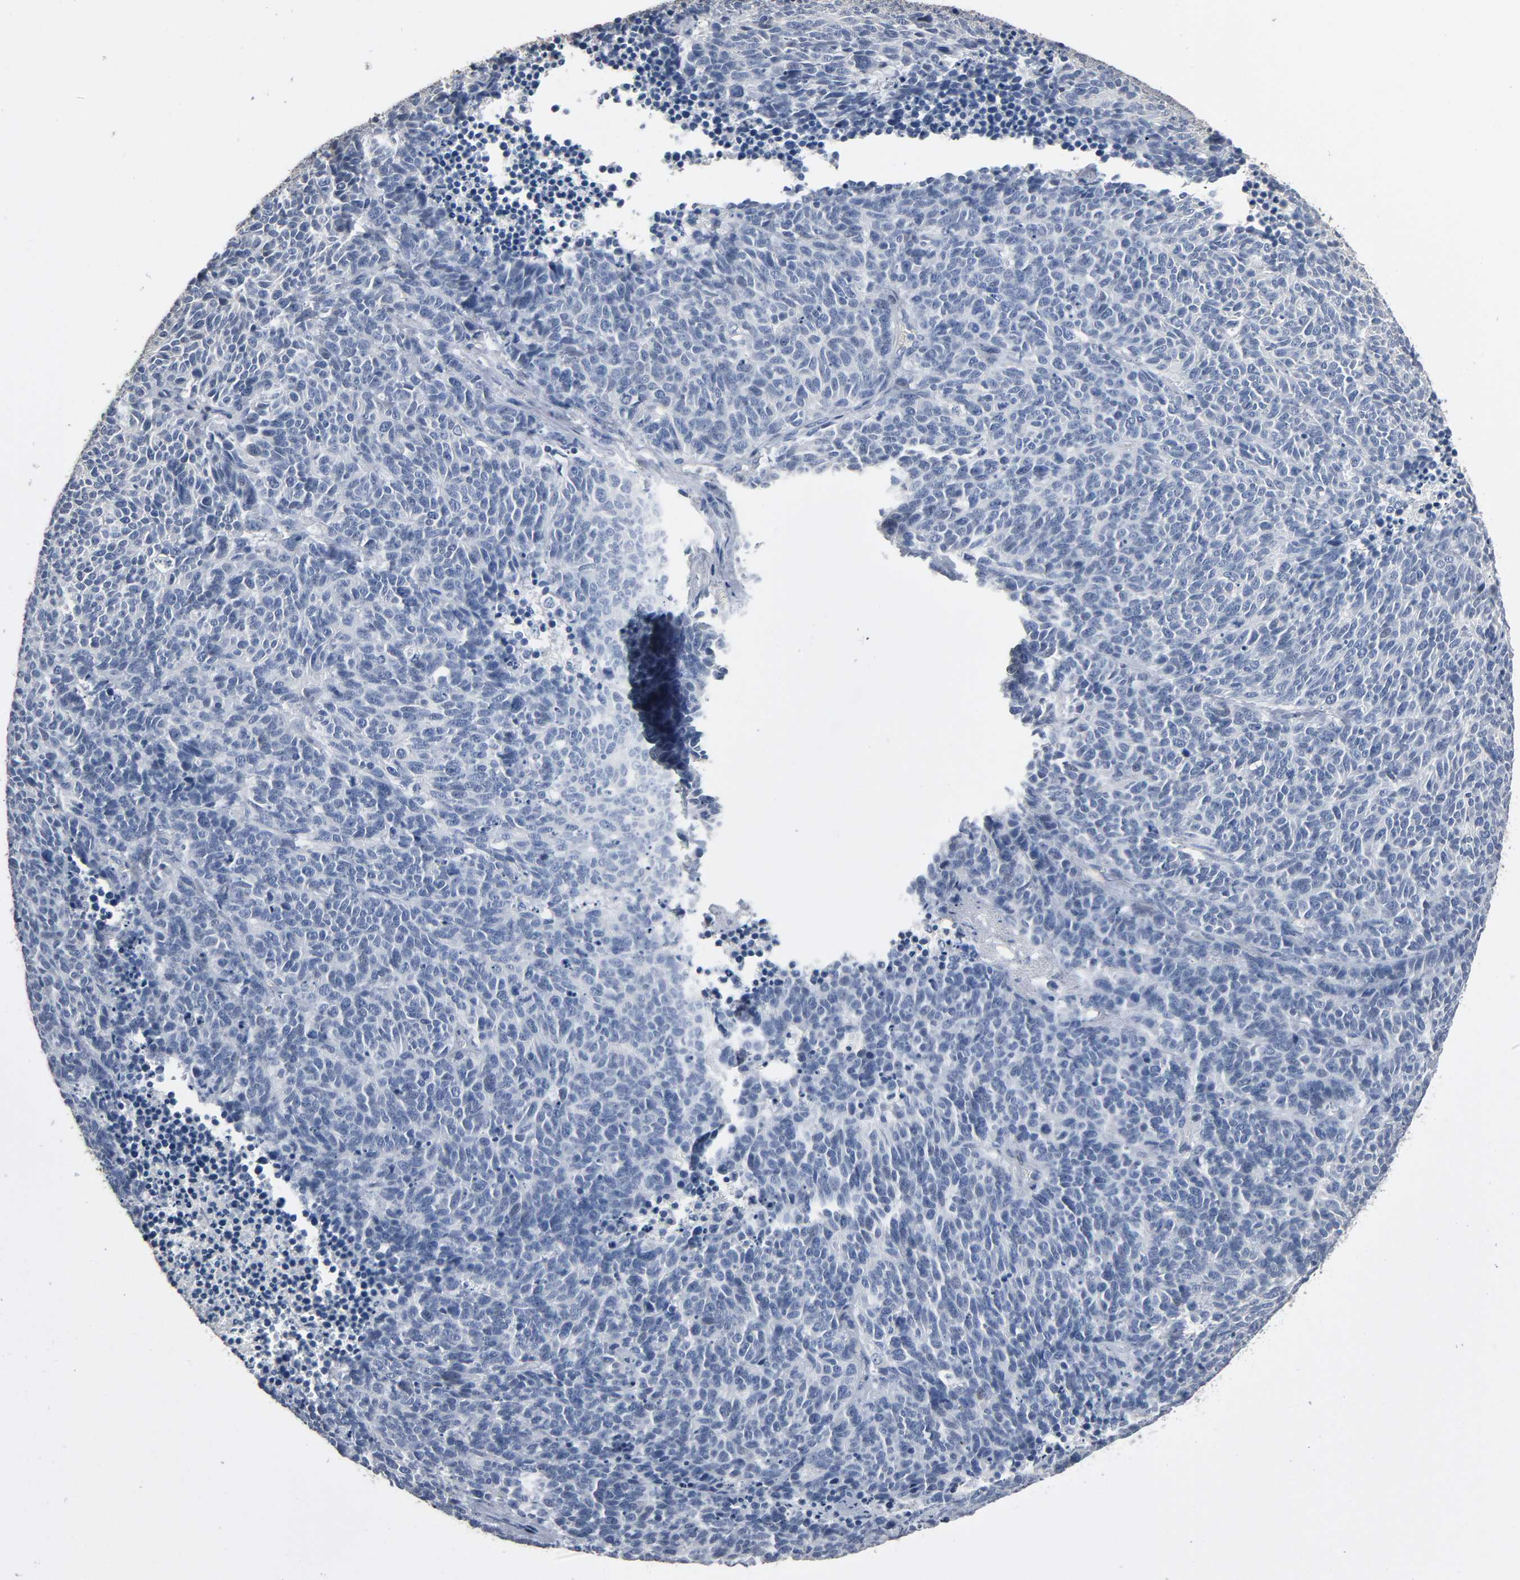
{"staining": {"intensity": "negative", "quantity": "none", "location": "none"}, "tissue": "lung cancer", "cell_type": "Tumor cells", "image_type": "cancer", "snomed": [{"axis": "morphology", "description": "Neoplasm, malignant, NOS"}, {"axis": "topography", "description": "Lung"}], "caption": "This is an IHC histopathology image of lung cancer (neoplasm (malignant)). There is no staining in tumor cells.", "gene": "SOX6", "patient": {"sex": "female", "age": 58}}